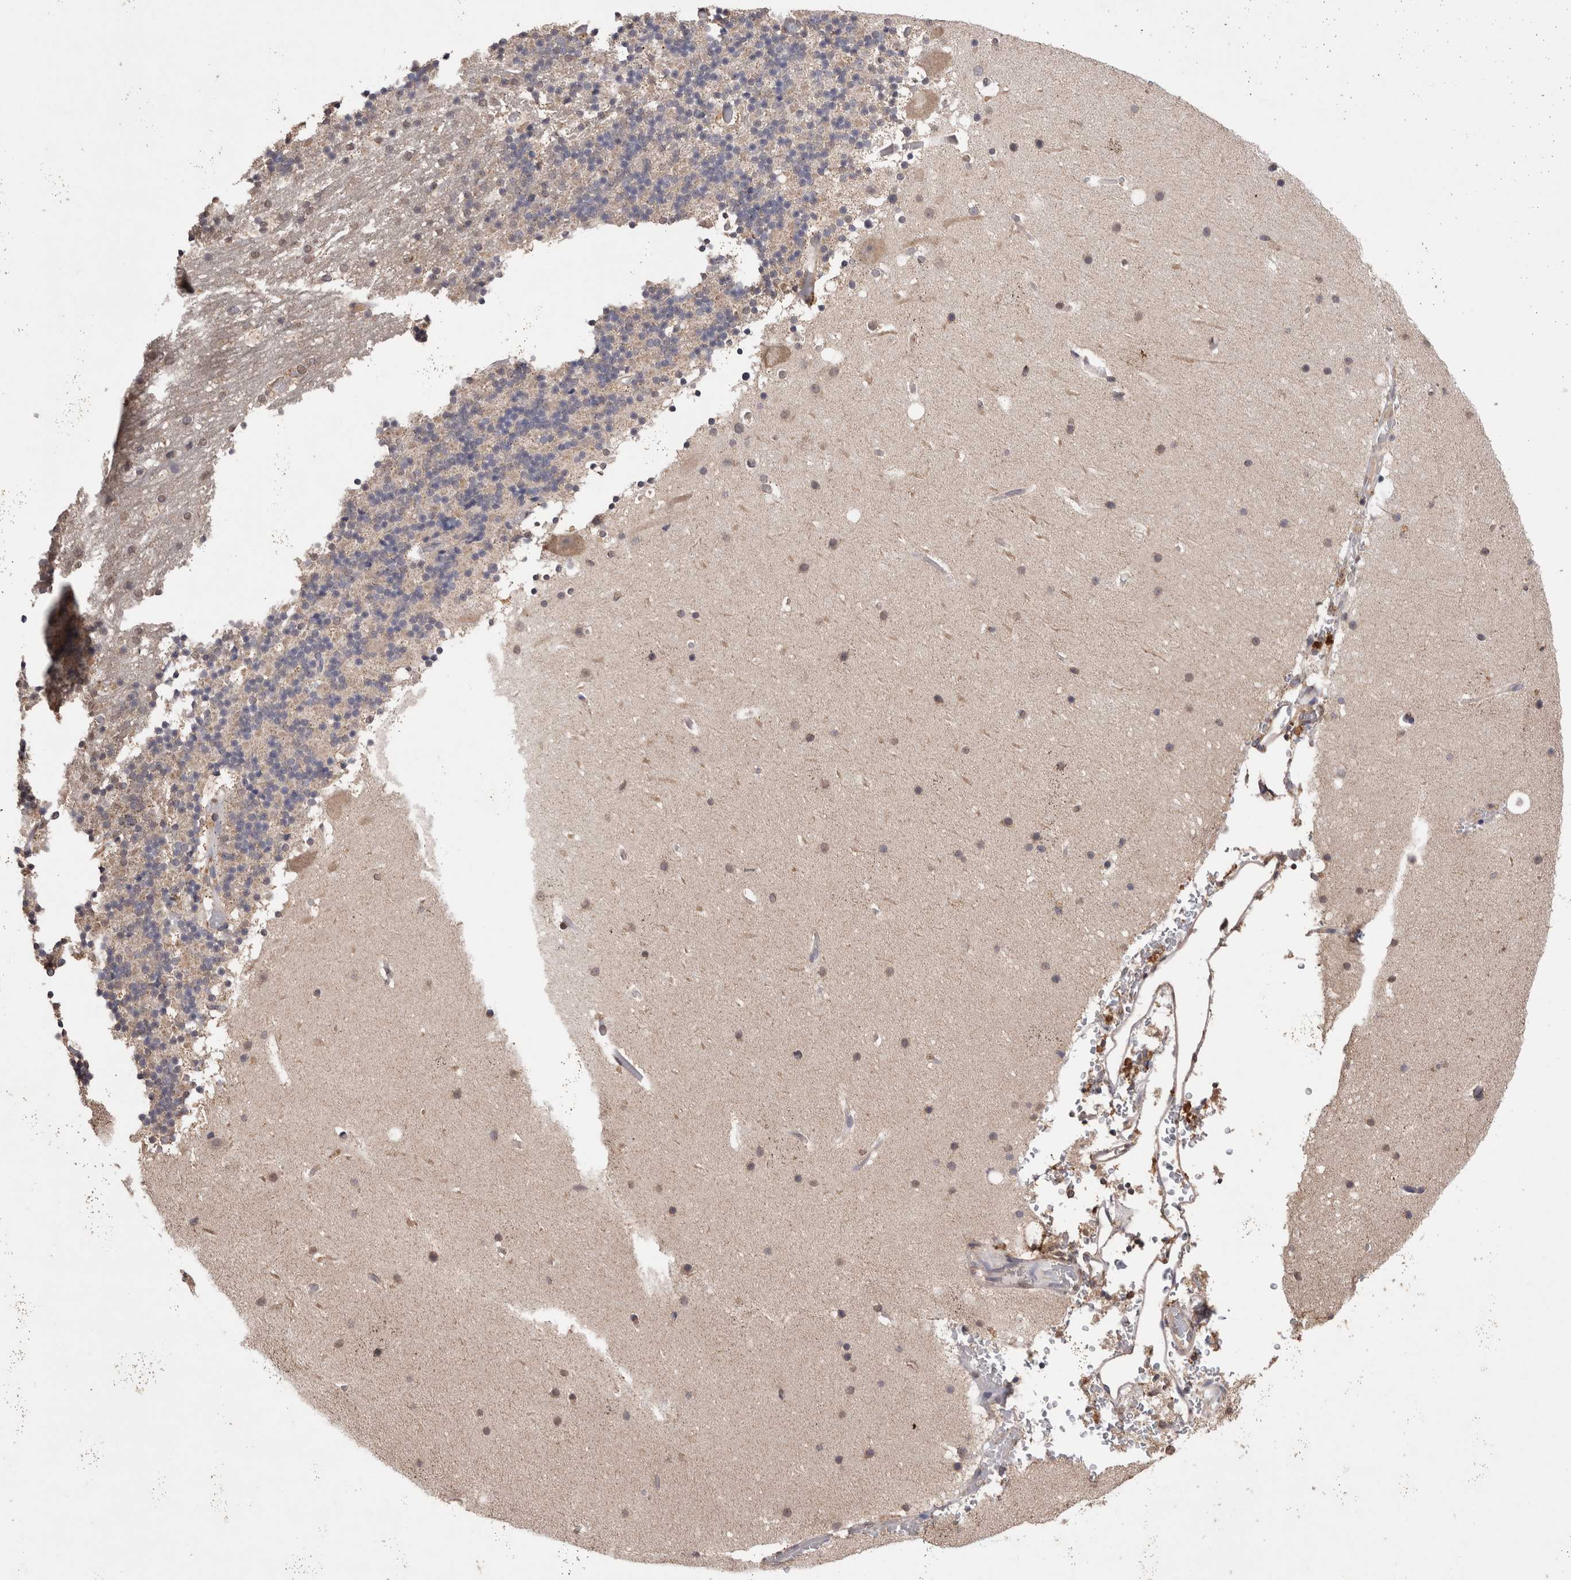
{"staining": {"intensity": "negative", "quantity": "none", "location": "none"}, "tissue": "cerebellum", "cell_type": "Cells in granular layer", "image_type": "normal", "snomed": [{"axis": "morphology", "description": "Normal tissue, NOS"}, {"axis": "topography", "description": "Cerebellum"}], "caption": "Immunohistochemistry (IHC) histopathology image of unremarkable cerebellum stained for a protein (brown), which exhibits no positivity in cells in granular layer. (DAB (3,3'-diaminobenzidine) IHC with hematoxylin counter stain).", "gene": "GRK5", "patient": {"sex": "male", "age": 57}}